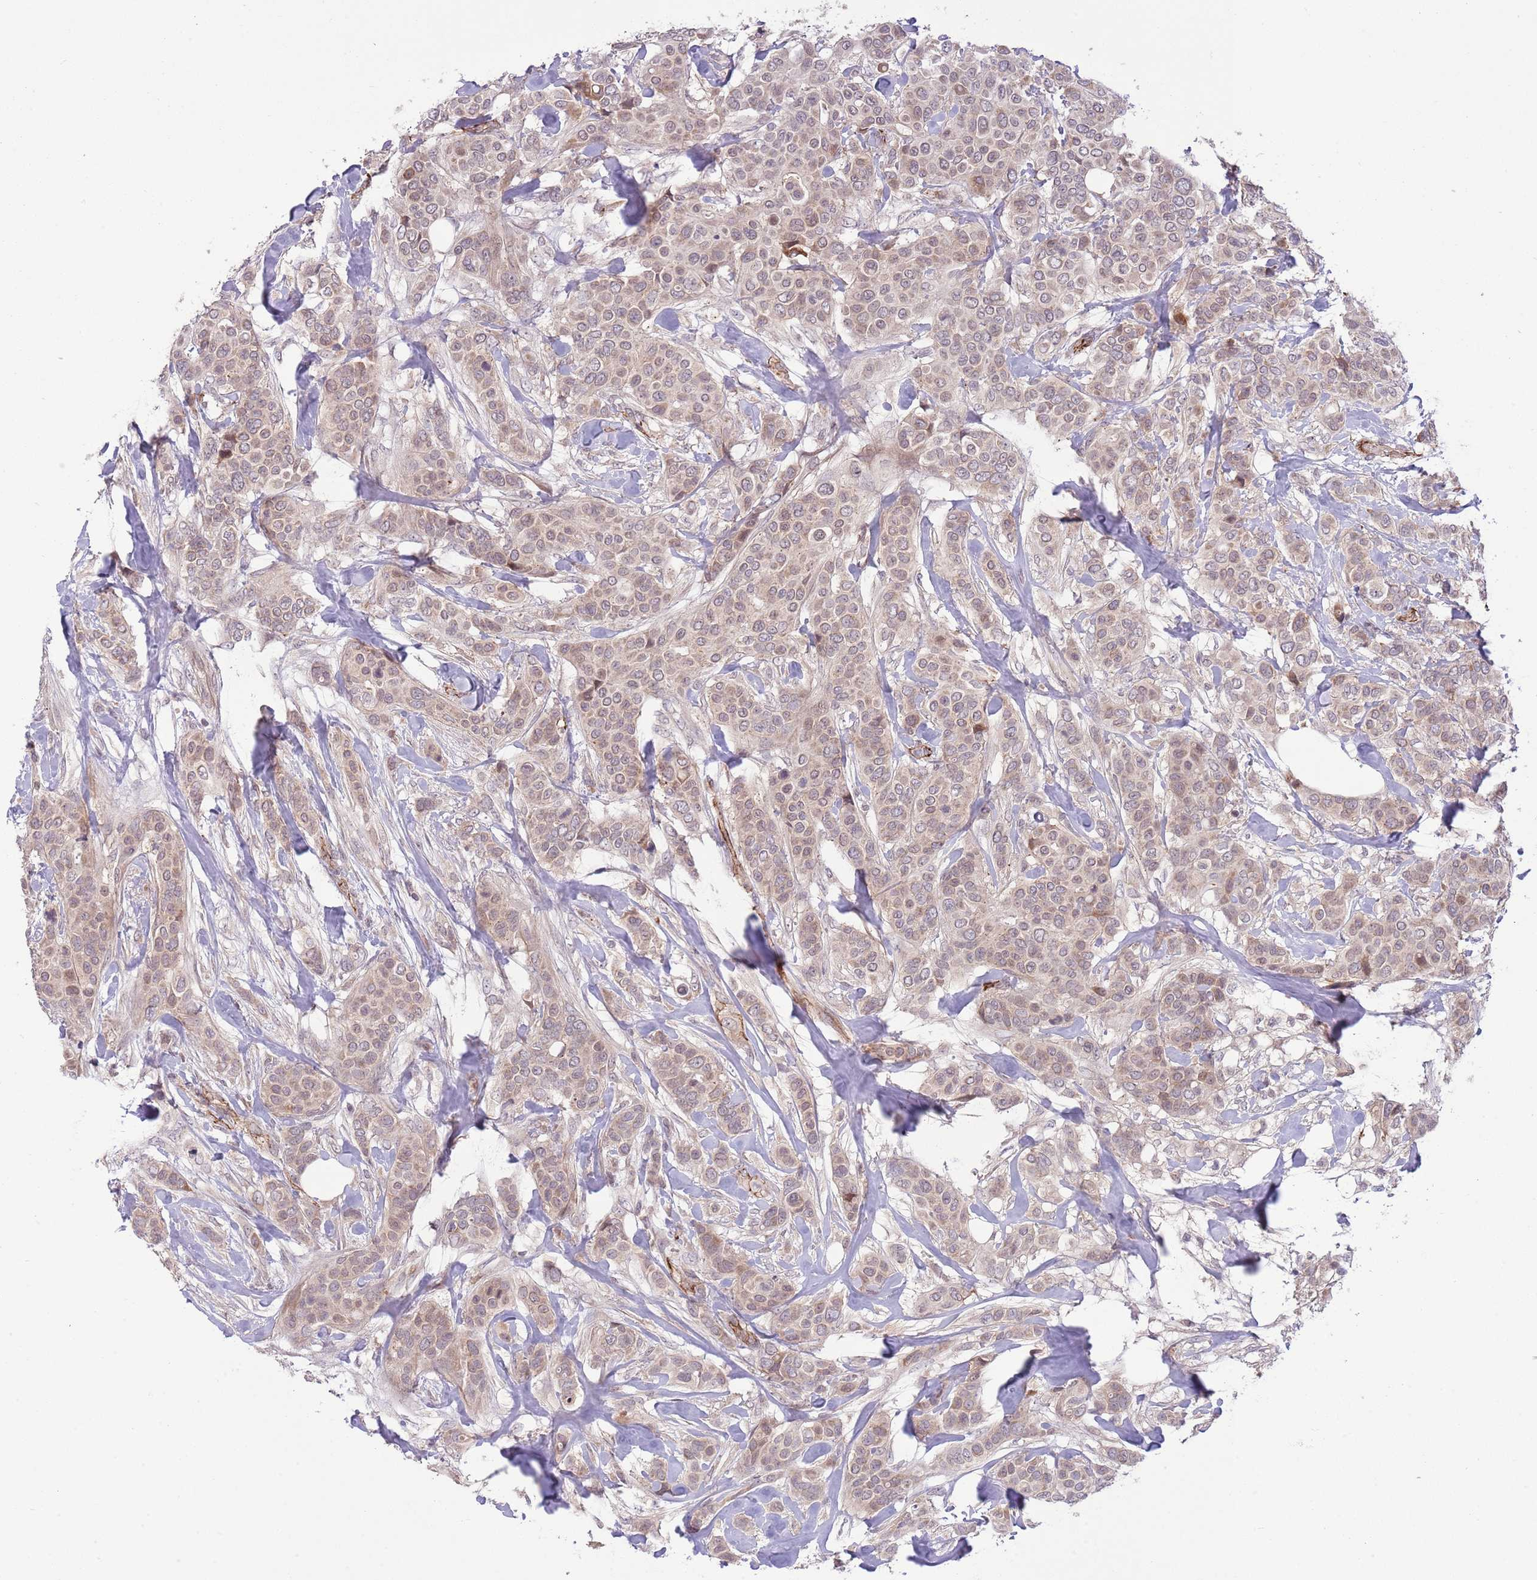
{"staining": {"intensity": "weak", "quantity": ">75%", "location": "cytoplasmic/membranous,nuclear"}, "tissue": "breast cancer", "cell_type": "Tumor cells", "image_type": "cancer", "snomed": [{"axis": "morphology", "description": "Lobular carcinoma"}, {"axis": "topography", "description": "Breast"}], "caption": "Protein analysis of breast cancer tissue demonstrates weak cytoplasmic/membranous and nuclear staining in approximately >75% of tumor cells.", "gene": "DPP10", "patient": {"sex": "female", "age": 51}}